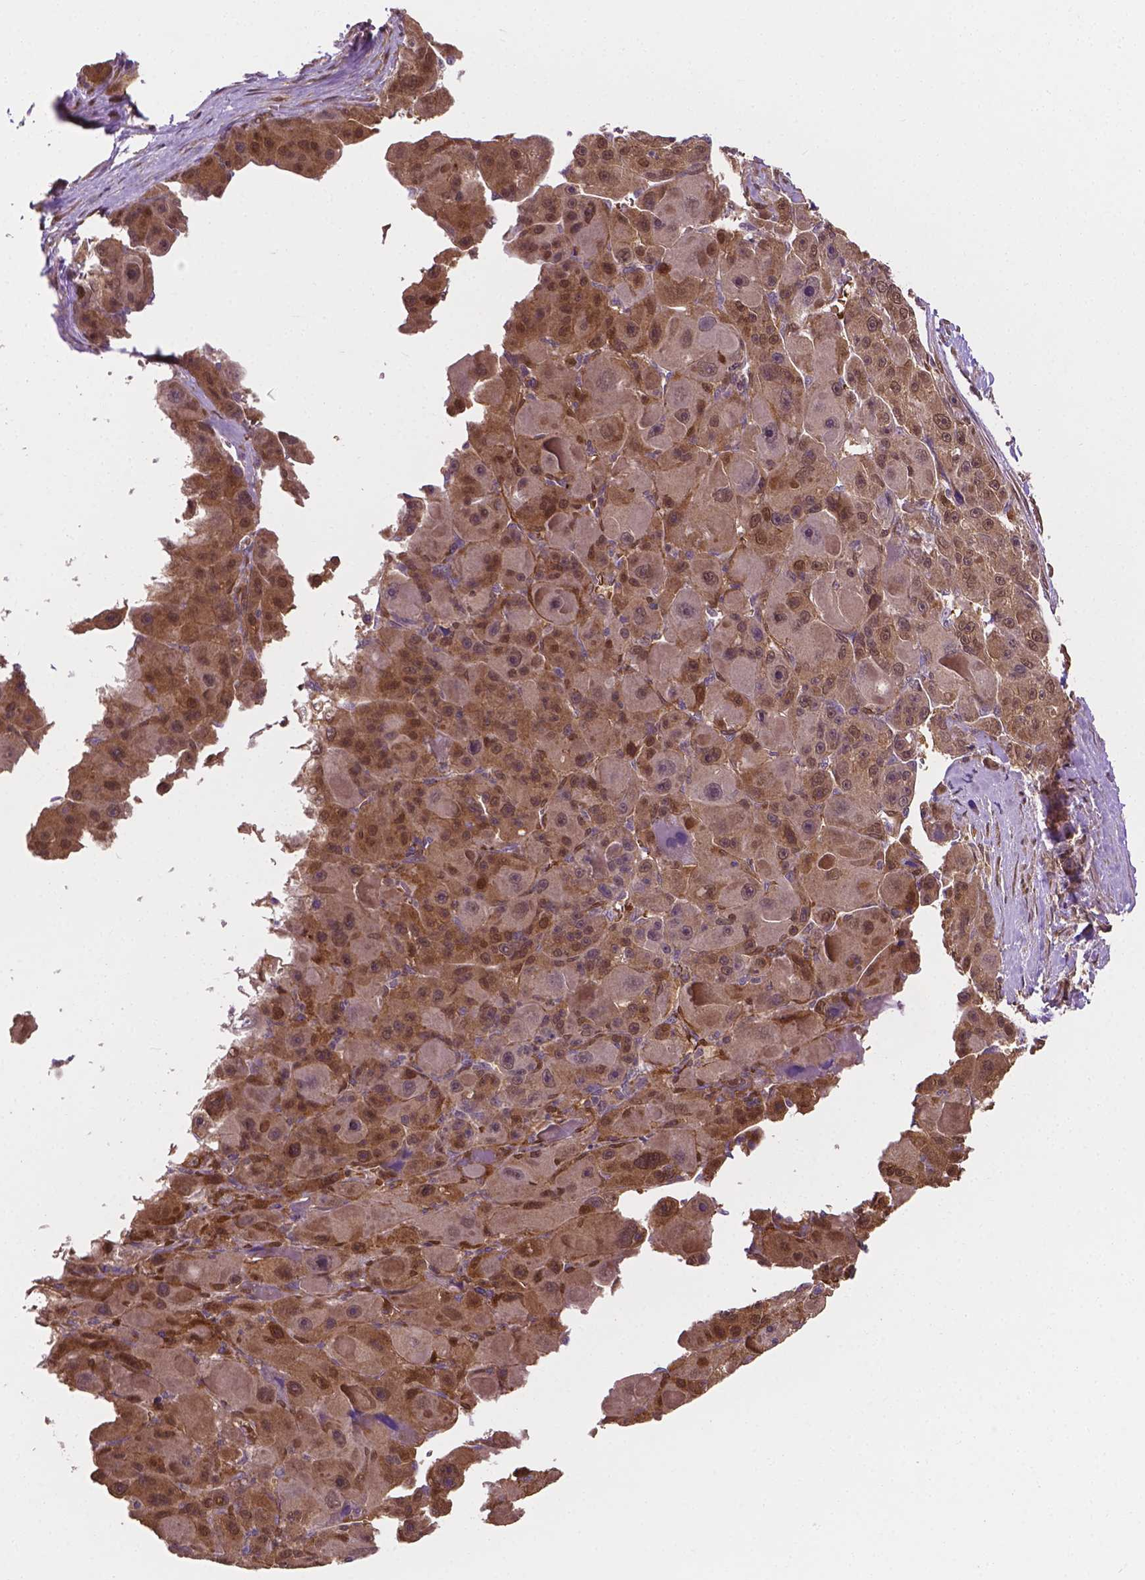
{"staining": {"intensity": "weak", "quantity": "25%-75%", "location": "cytoplasmic/membranous,nuclear"}, "tissue": "liver cancer", "cell_type": "Tumor cells", "image_type": "cancer", "snomed": [{"axis": "morphology", "description": "Carcinoma, Hepatocellular, NOS"}, {"axis": "topography", "description": "Liver"}], "caption": "Tumor cells show weak cytoplasmic/membranous and nuclear positivity in about 25%-75% of cells in liver hepatocellular carcinoma.", "gene": "YAP1", "patient": {"sex": "male", "age": 76}}